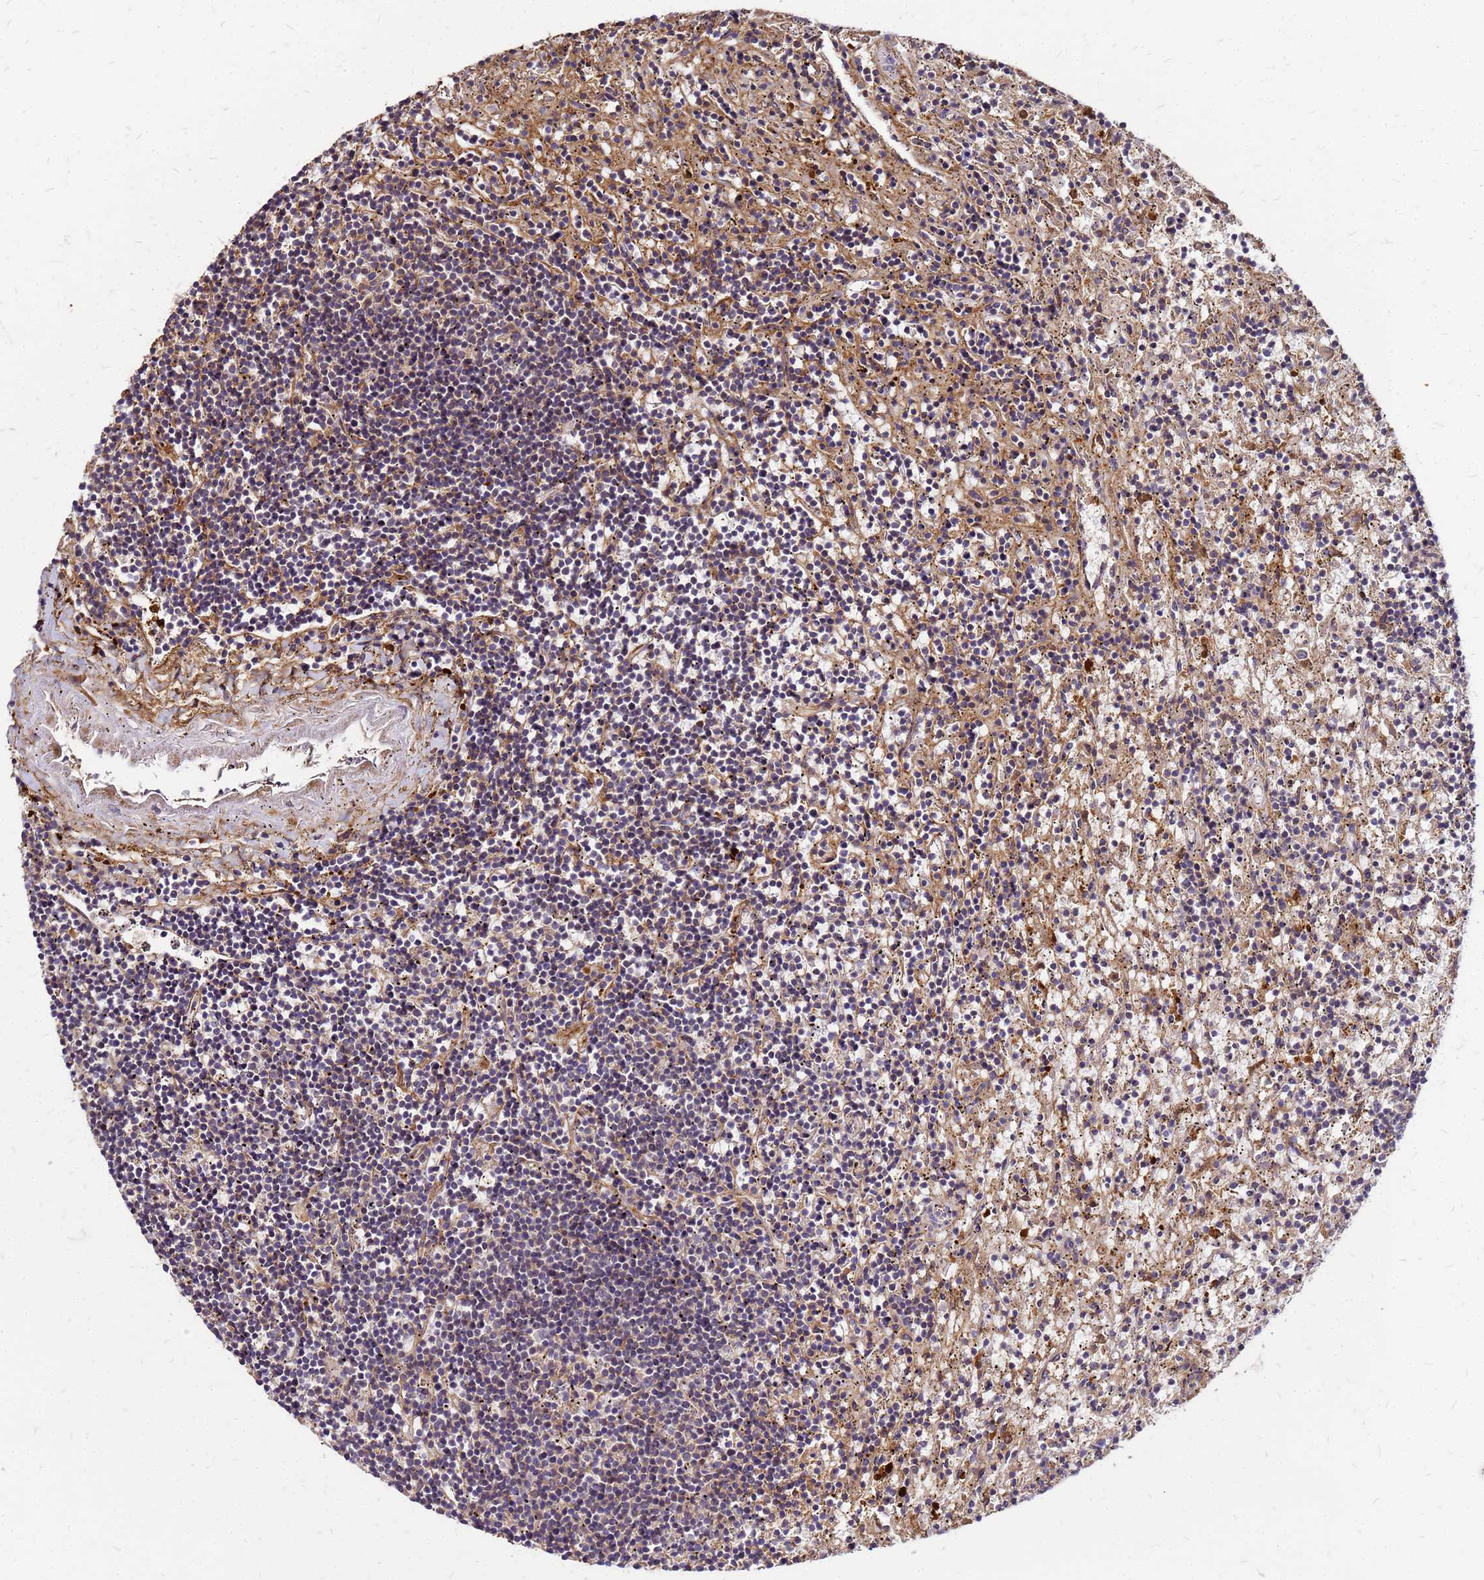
{"staining": {"intensity": "weak", "quantity": "<25%", "location": "cytoplasmic/membranous"}, "tissue": "lymphoma", "cell_type": "Tumor cells", "image_type": "cancer", "snomed": [{"axis": "morphology", "description": "Malignant lymphoma, non-Hodgkin's type, Low grade"}, {"axis": "topography", "description": "Spleen"}], "caption": "High power microscopy photomicrograph of an immunohistochemistry (IHC) histopathology image of lymphoma, revealing no significant staining in tumor cells.", "gene": "CYBC1", "patient": {"sex": "male", "age": 76}}